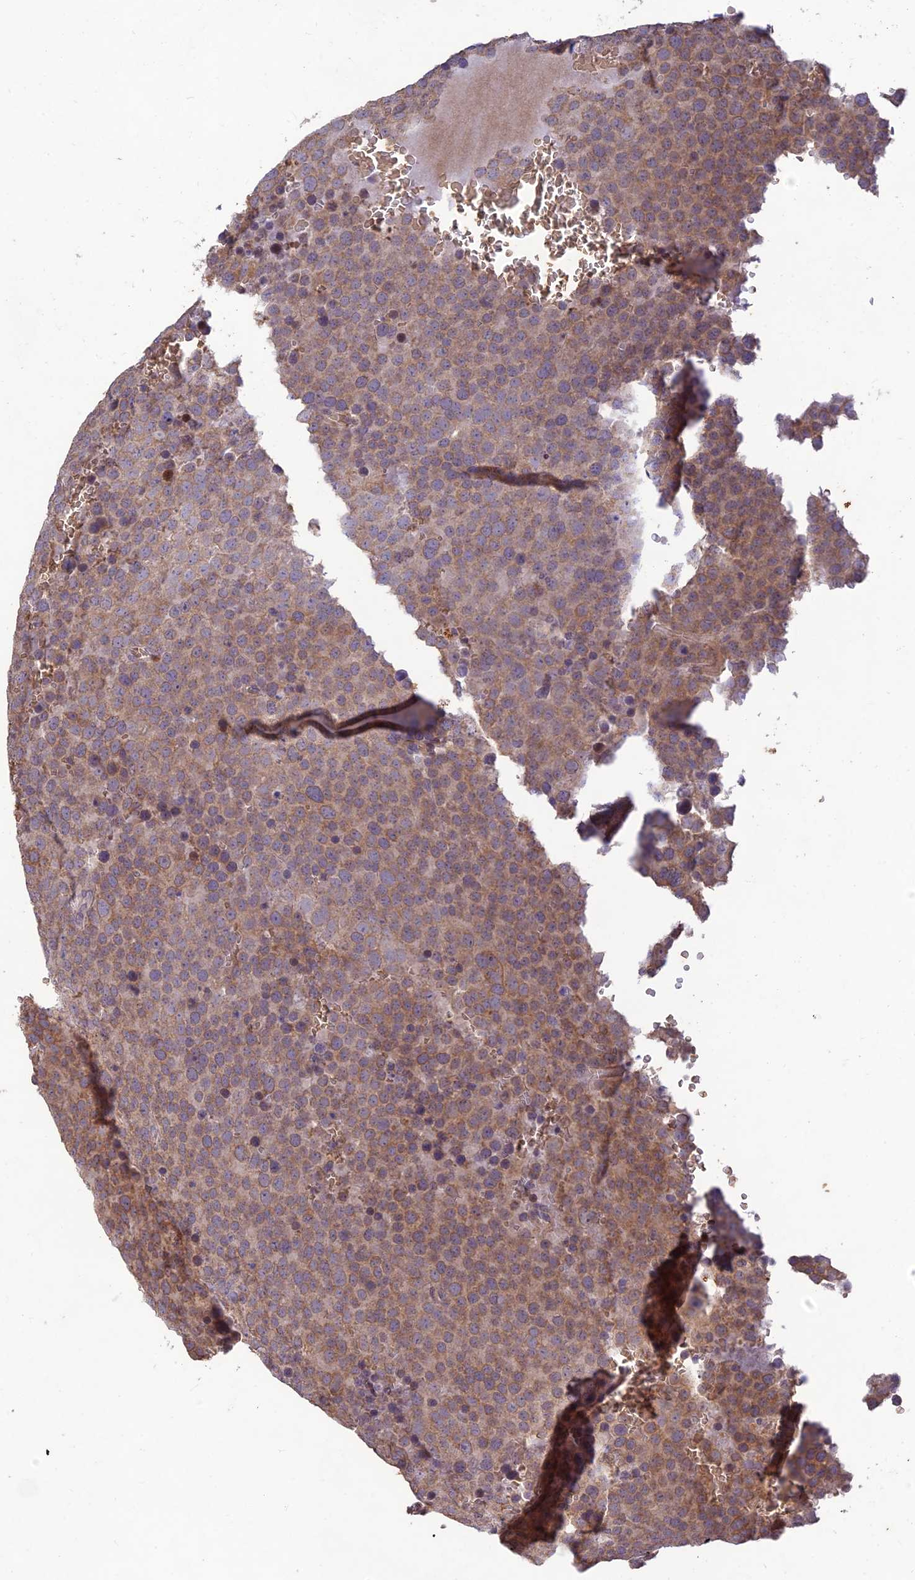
{"staining": {"intensity": "moderate", "quantity": ">75%", "location": "cytoplasmic/membranous"}, "tissue": "testis cancer", "cell_type": "Tumor cells", "image_type": "cancer", "snomed": [{"axis": "morphology", "description": "Seminoma, NOS"}, {"axis": "topography", "description": "Testis"}], "caption": "Testis cancer was stained to show a protein in brown. There is medium levels of moderate cytoplasmic/membranous expression in about >75% of tumor cells. (Brightfield microscopy of DAB IHC at high magnification).", "gene": "PPP1R11", "patient": {"sex": "male", "age": 71}}